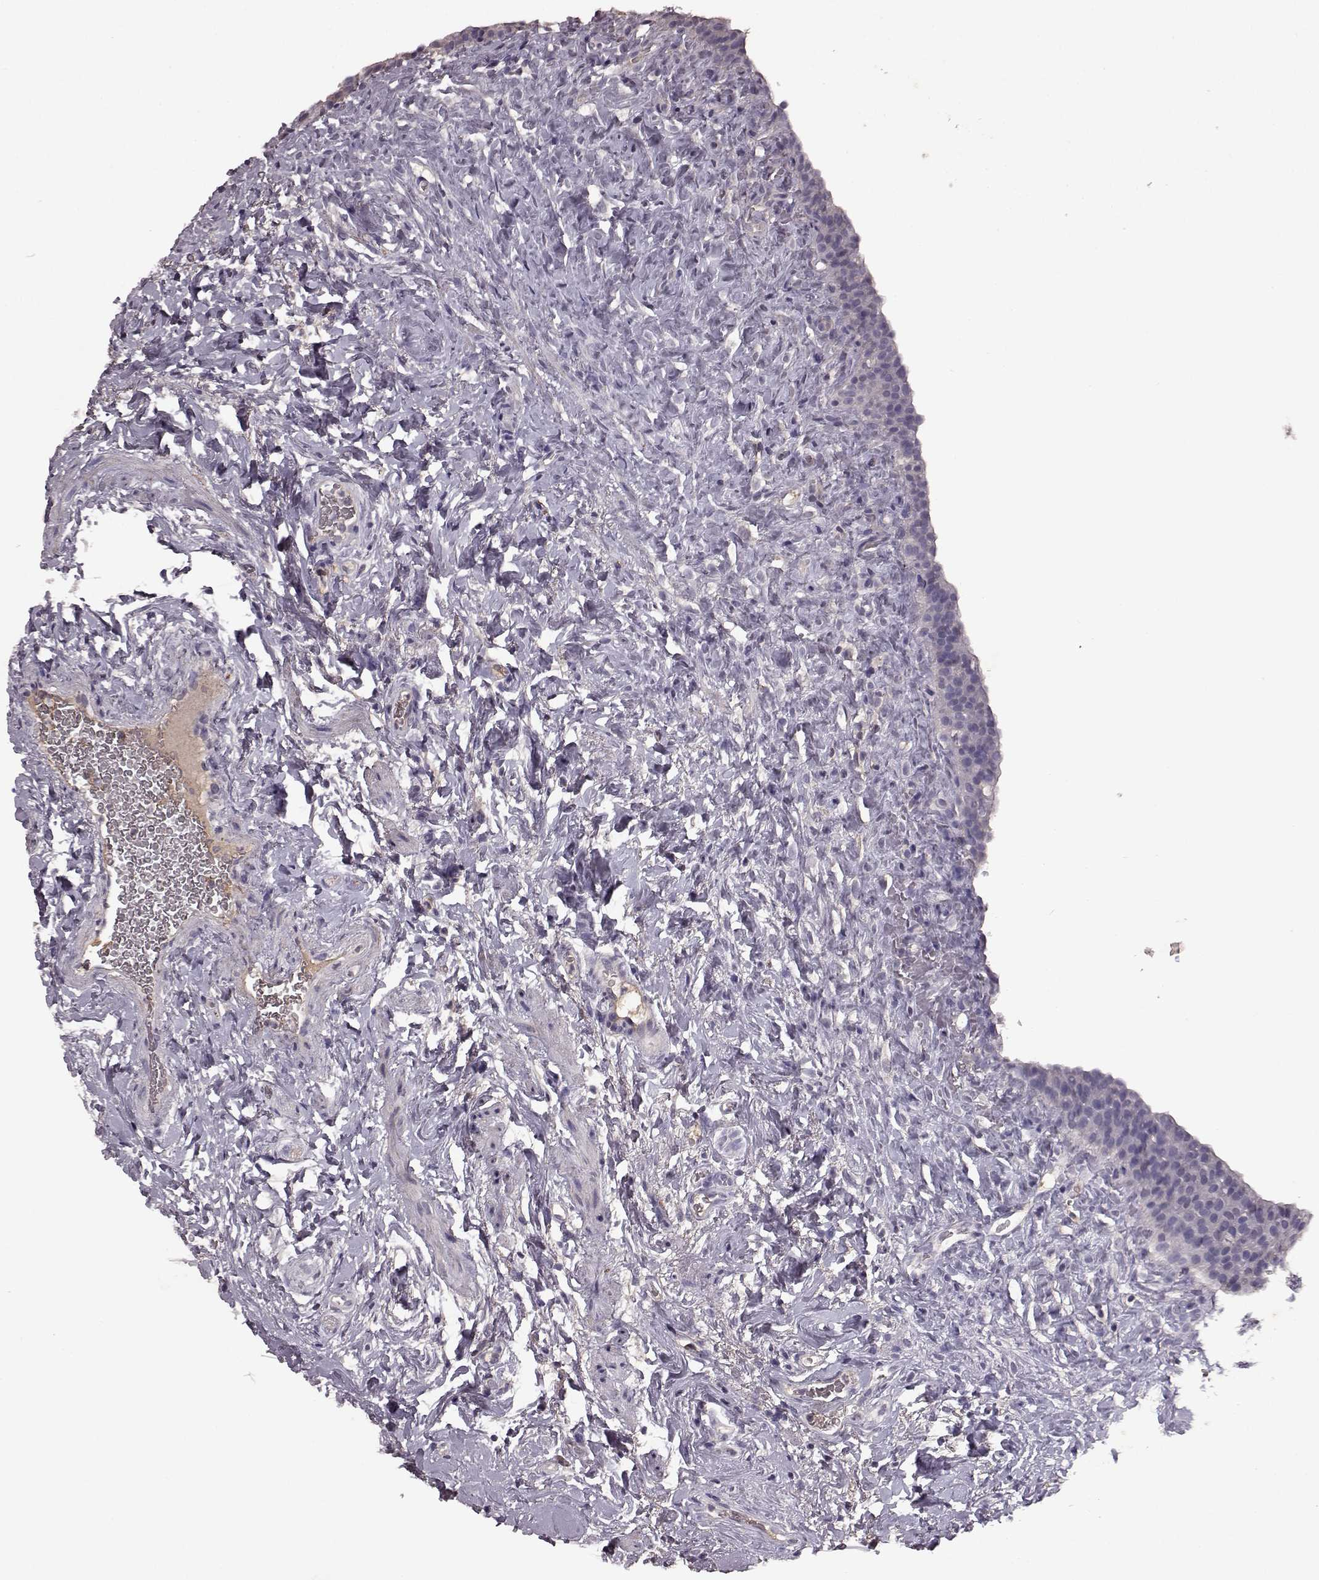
{"staining": {"intensity": "negative", "quantity": "none", "location": "none"}, "tissue": "urinary bladder", "cell_type": "Urothelial cells", "image_type": "normal", "snomed": [{"axis": "morphology", "description": "Normal tissue, NOS"}, {"axis": "topography", "description": "Urinary bladder"}], "caption": "Urothelial cells are negative for brown protein staining in normal urinary bladder. The staining is performed using DAB (3,3'-diaminobenzidine) brown chromogen with nuclei counter-stained in using hematoxylin.", "gene": "FRRS1L", "patient": {"sex": "male", "age": 76}}